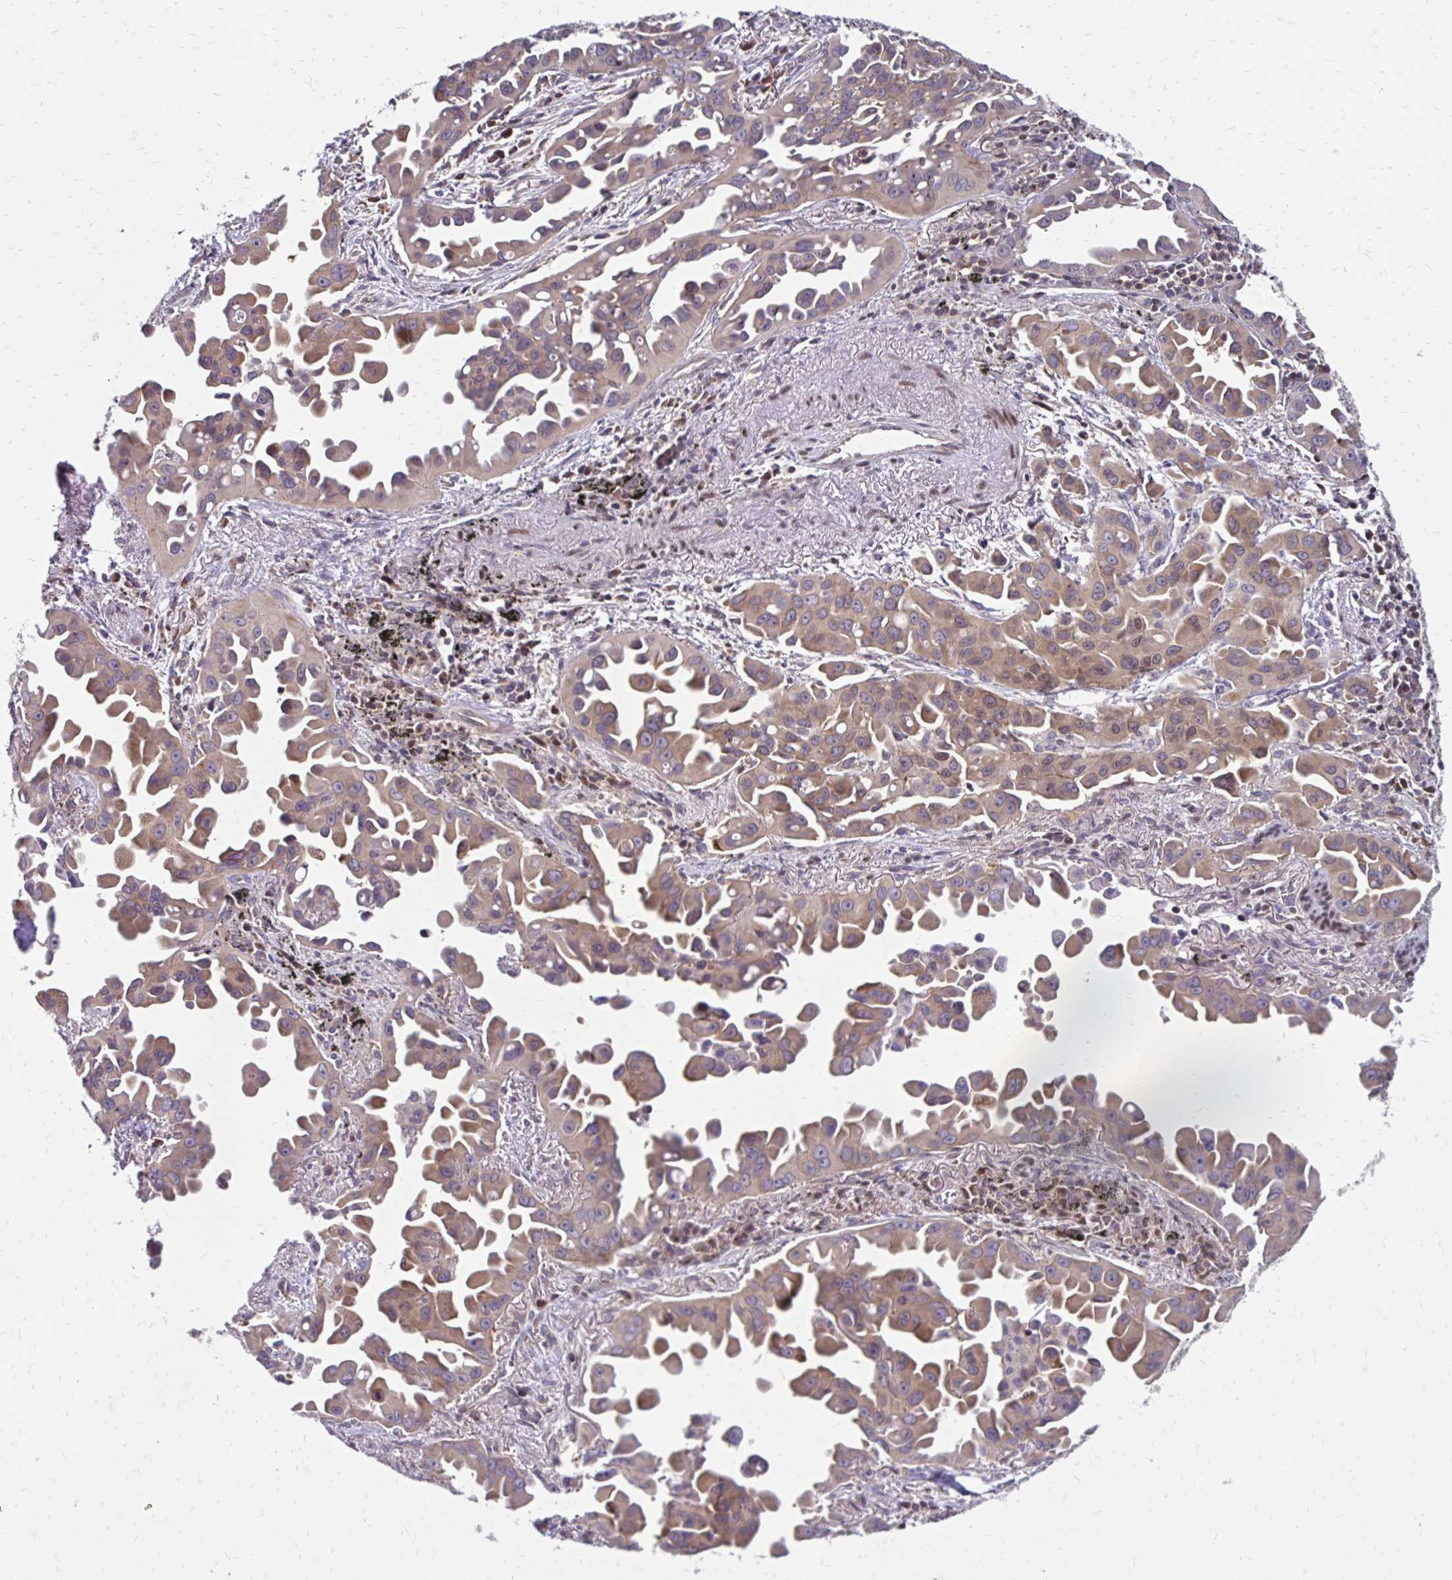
{"staining": {"intensity": "weak", "quantity": "<25%", "location": "cytoplasmic/membranous"}, "tissue": "lung cancer", "cell_type": "Tumor cells", "image_type": "cancer", "snomed": [{"axis": "morphology", "description": "Adenocarcinoma, NOS"}, {"axis": "topography", "description": "Lung"}], "caption": "IHC image of human adenocarcinoma (lung) stained for a protein (brown), which displays no positivity in tumor cells.", "gene": "CBX7", "patient": {"sex": "male", "age": 68}}